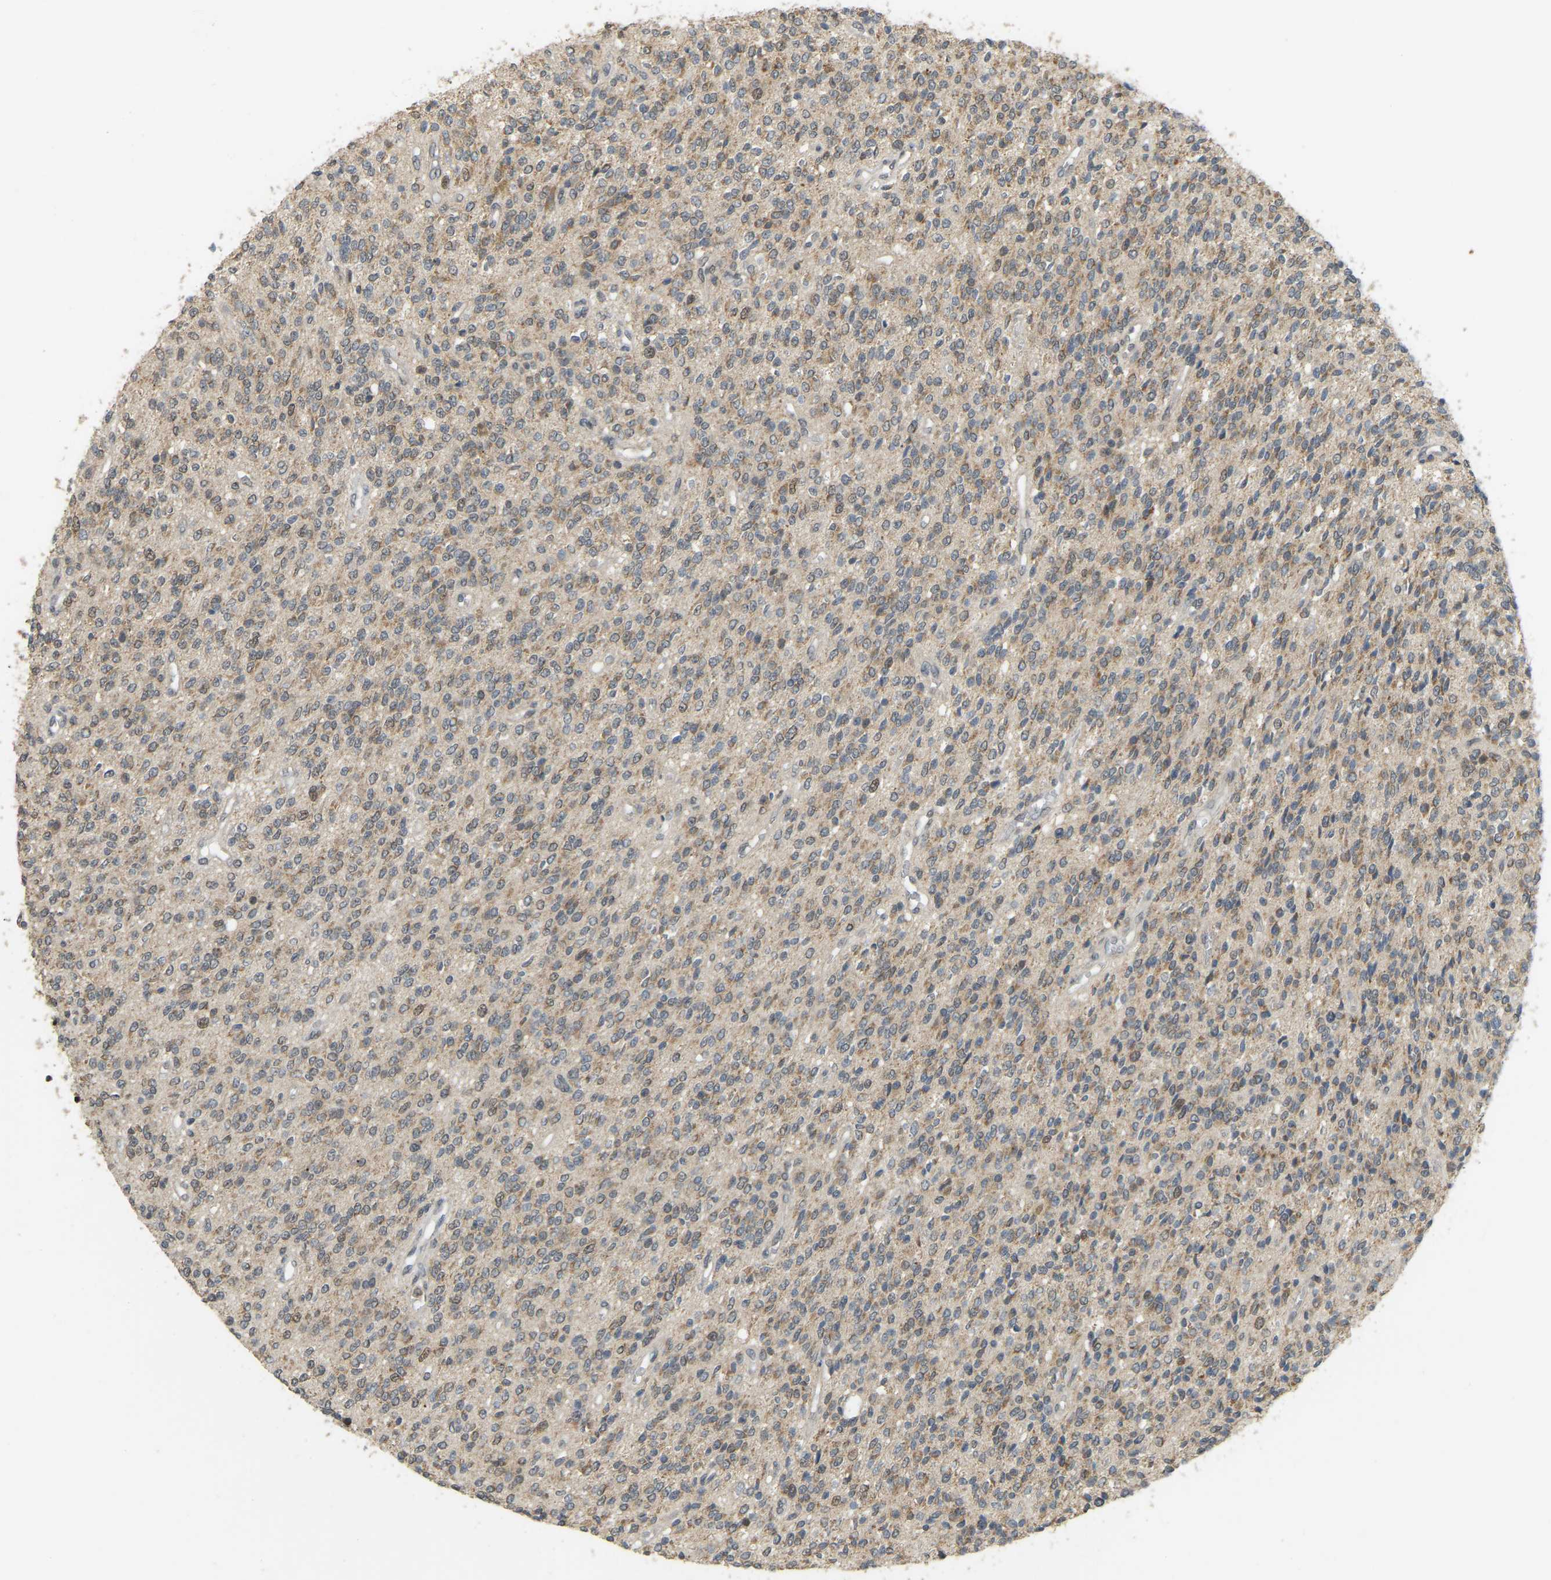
{"staining": {"intensity": "moderate", "quantity": "<25%", "location": "cytoplasmic/membranous,nuclear"}, "tissue": "glioma", "cell_type": "Tumor cells", "image_type": "cancer", "snomed": [{"axis": "morphology", "description": "Glioma, malignant, High grade"}, {"axis": "topography", "description": "Brain"}], "caption": "Immunohistochemical staining of malignant glioma (high-grade) exhibits low levels of moderate cytoplasmic/membranous and nuclear expression in about <25% of tumor cells.", "gene": "BRF2", "patient": {"sex": "male", "age": 34}}